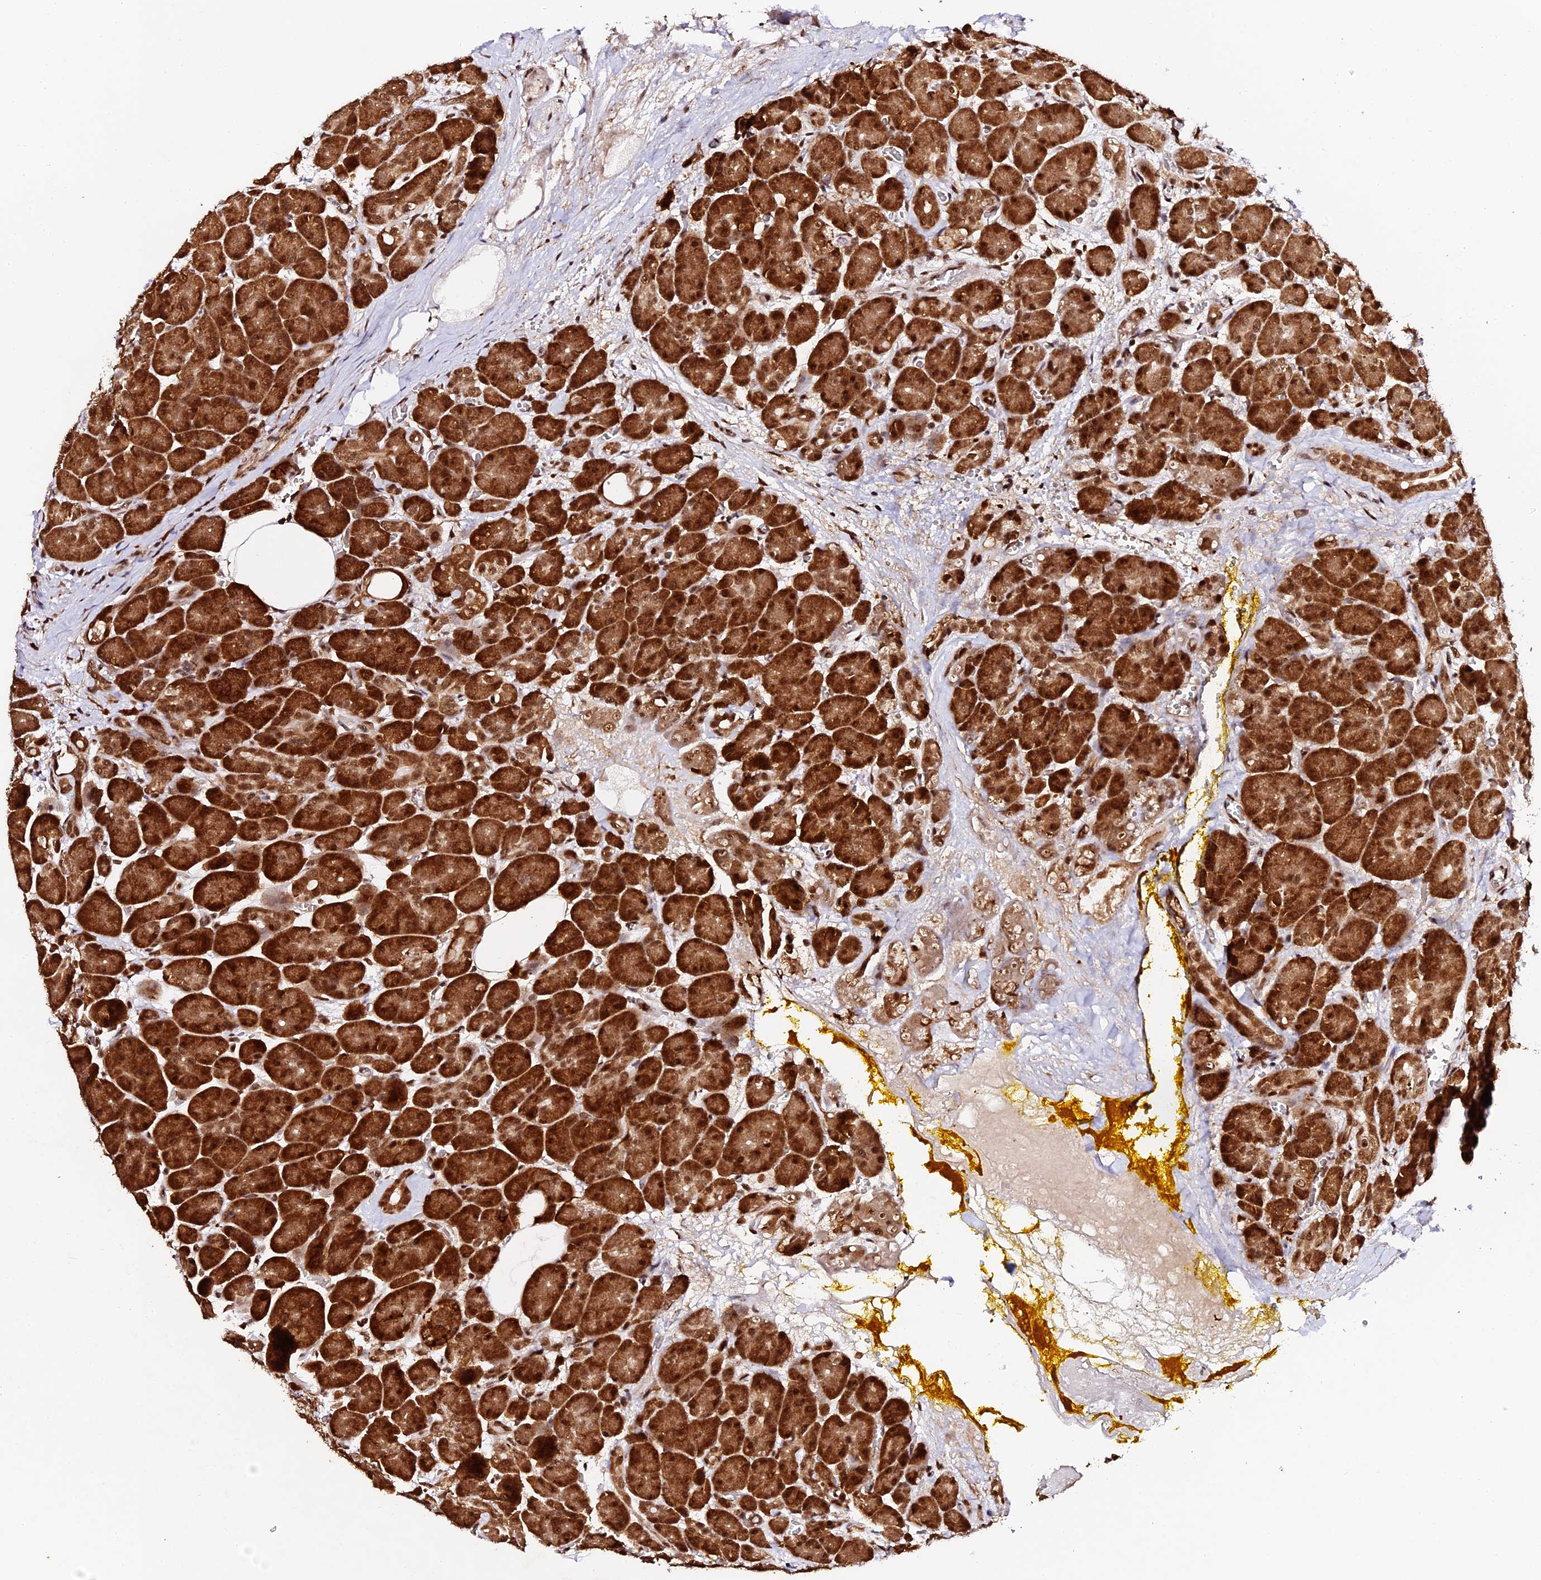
{"staining": {"intensity": "strong", "quantity": ">75%", "location": "cytoplasmic/membranous,nuclear"}, "tissue": "pancreas", "cell_type": "Exocrine glandular cells", "image_type": "normal", "snomed": [{"axis": "morphology", "description": "Normal tissue, NOS"}, {"axis": "topography", "description": "Pancreas"}], "caption": "The photomicrograph shows a brown stain indicating the presence of a protein in the cytoplasmic/membranous,nuclear of exocrine glandular cells in pancreas. (brown staining indicates protein expression, while blue staining denotes nuclei).", "gene": "MCRS1", "patient": {"sex": "male", "age": 63}}